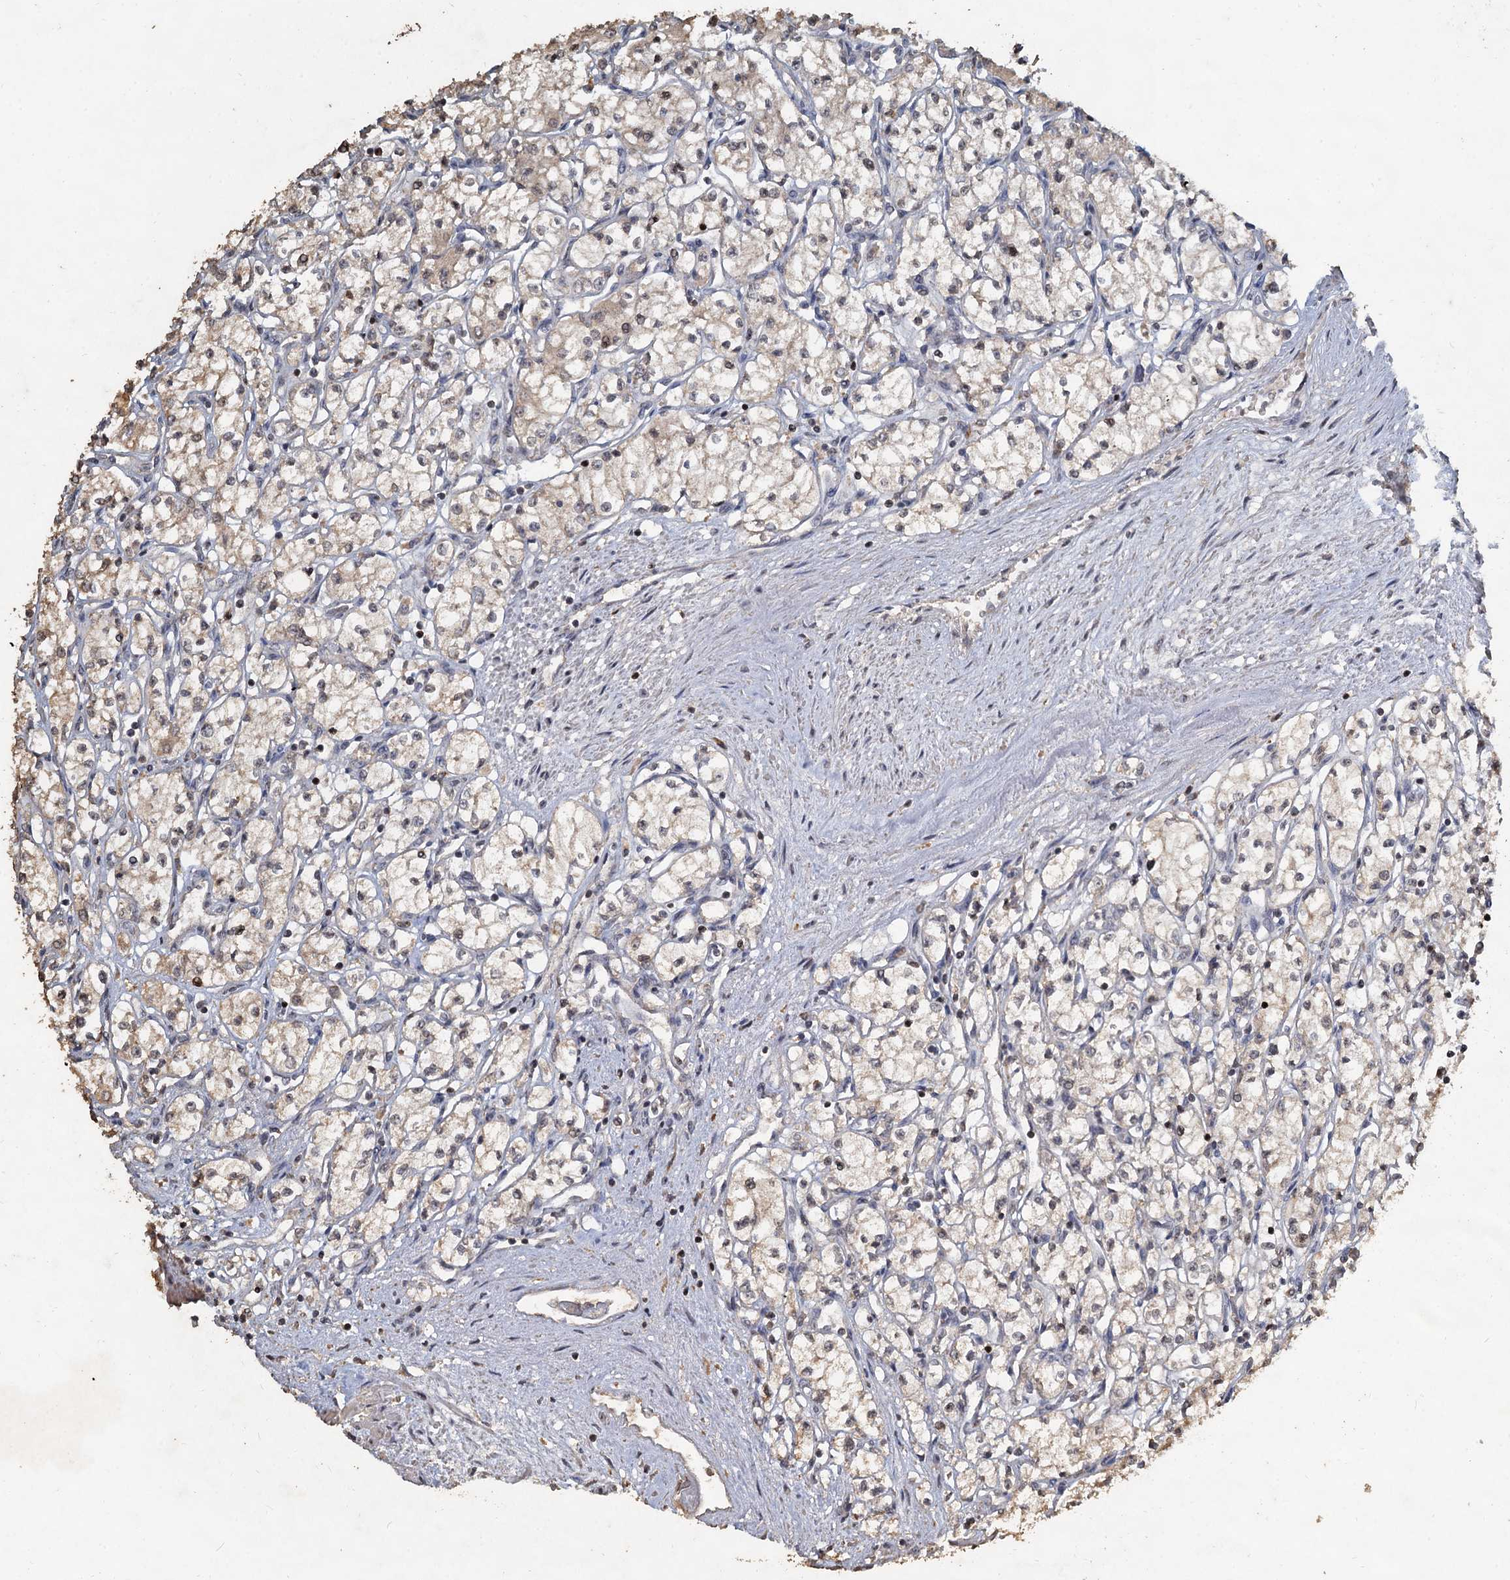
{"staining": {"intensity": "weak", "quantity": "<25%", "location": "cytoplasmic/membranous"}, "tissue": "renal cancer", "cell_type": "Tumor cells", "image_type": "cancer", "snomed": [{"axis": "morphology", "description": "Adenocarcinoma, NOS"}, {"axis": "topography", "description": "Kidney"}], "caption": "This is an IHC histopathology image of renal cancer (adenocarcinoma). There is no expression in tumor cells.", "gene": "CCDC61", "patient": {"sex": "male", "age": 59}}